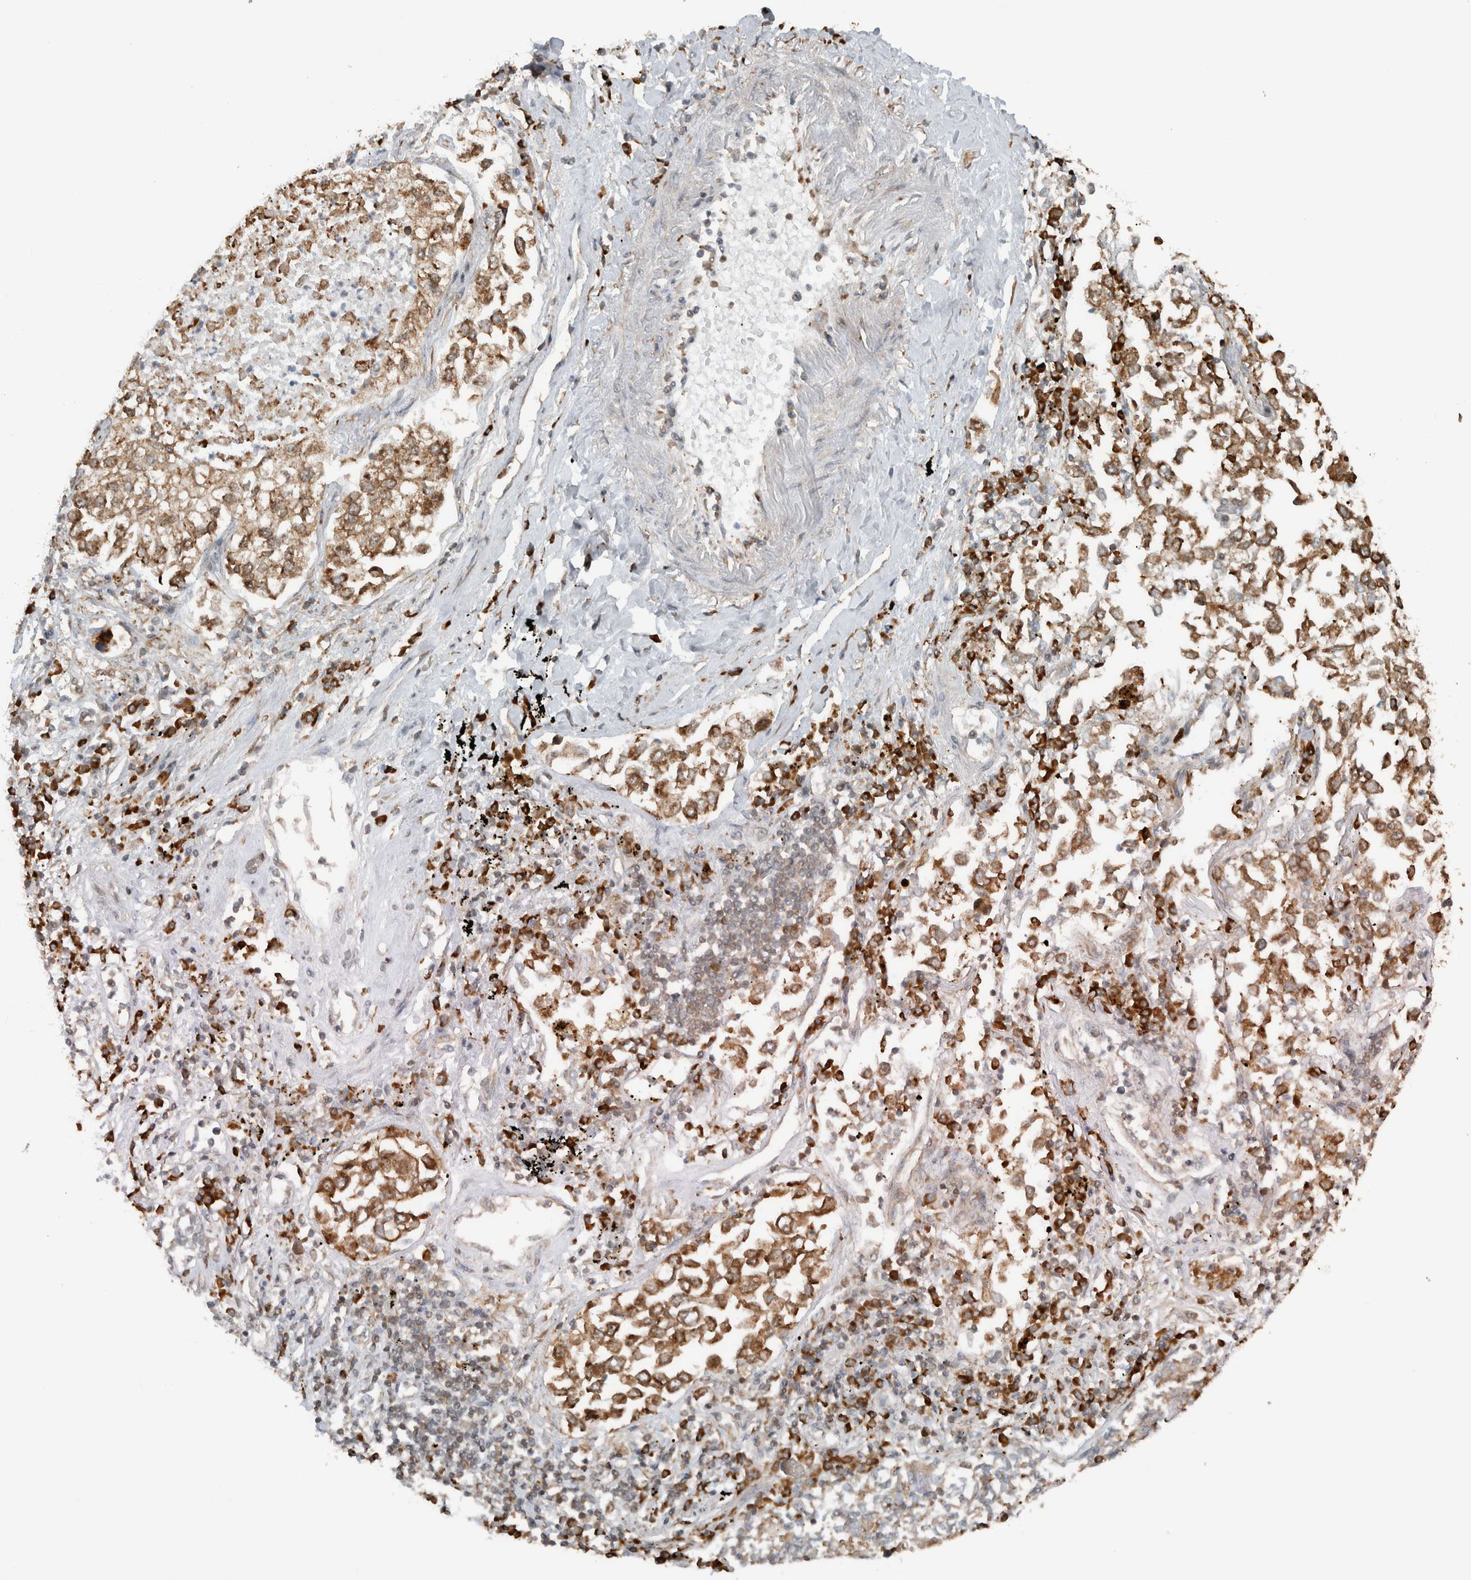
{"staining": {"intensity": "moderate", "quantity": ">75%", "location": "cytoplasmic/membranous"}, "tissue": "lung cancer", "cell_type": "Tumor cells", "image_type": "cancer", "snomed": [{"axis": "morphology", "description": "Inflammation, NOS"}, {"axis": "morphology", "description": "Adenocarcinoma, NOS"}, {"axis": "topography", "description": "Lung"}], "caption": "Immunohistochemical staining of human lung cancer (adenocarcinoma) demonstrates medium levels of moderate cytoplasmic/membranous staining in approximately >75% of tumor cells. (brown staining indicates protein expression, while blue staining denotes nuclei).", "gene": "CNTROB", "patient": {"sex": "male", "age": 63}}